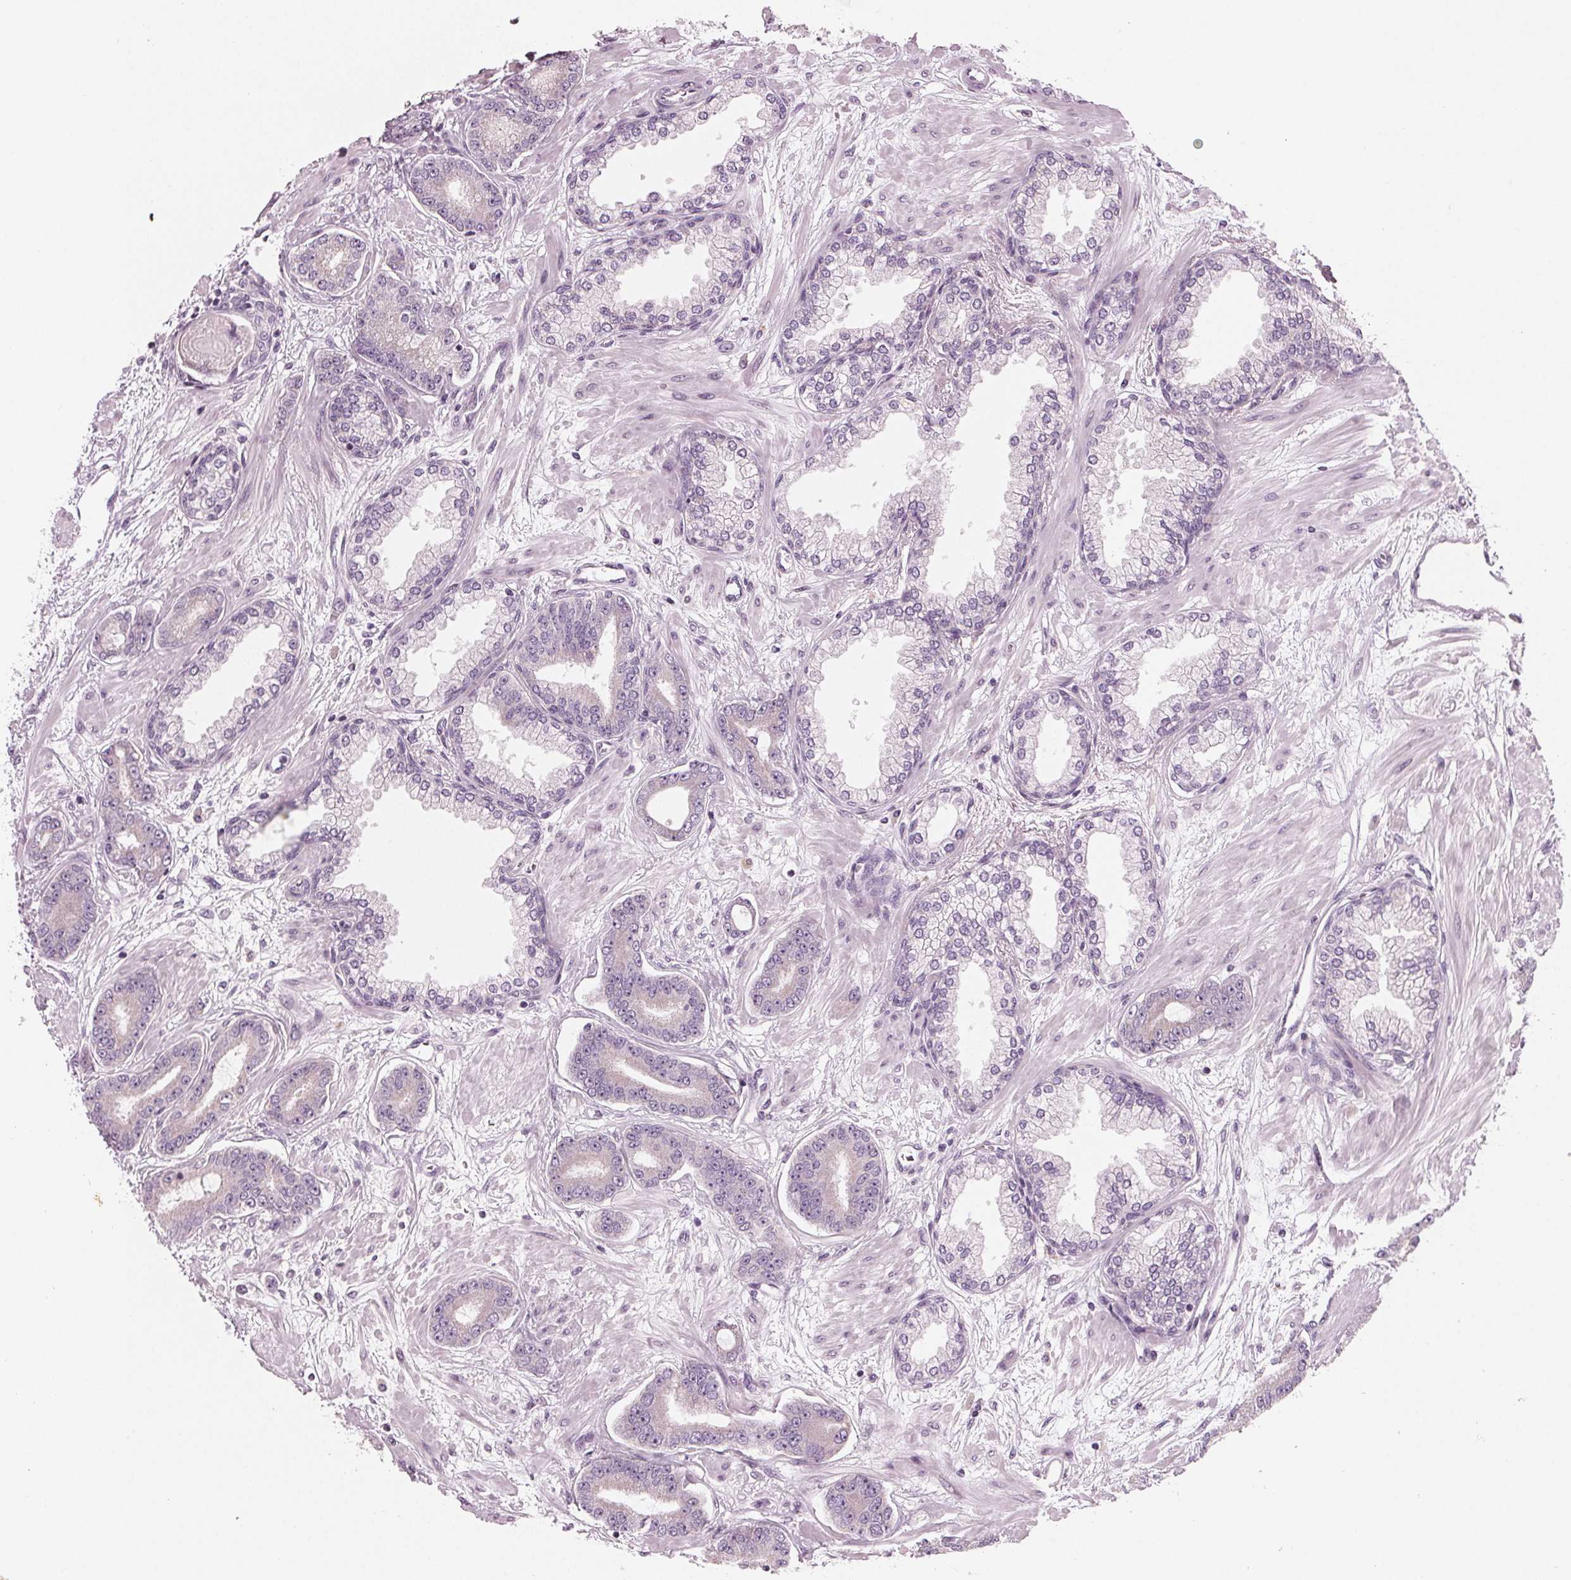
{"staining": {"intensity": "negative", "quantity": "none", "location": "none"}, "tissue": "prostate cancer", "cell_type": "Tumor cells", "image_type": "cancer", "snomed": [{"axis": "morphology", "description": "Adenocarcinoma, Low grade"}, {"axis": "topography", "description": "Prostate"}], "caption": "Immunohistochemistry photomicrograph of human prostate cancer stained for a protein (brown), which demonstrates no staining in tumor cells.", "gene": "PRAP1", "patient": {"sex": "male", "age": 64}}